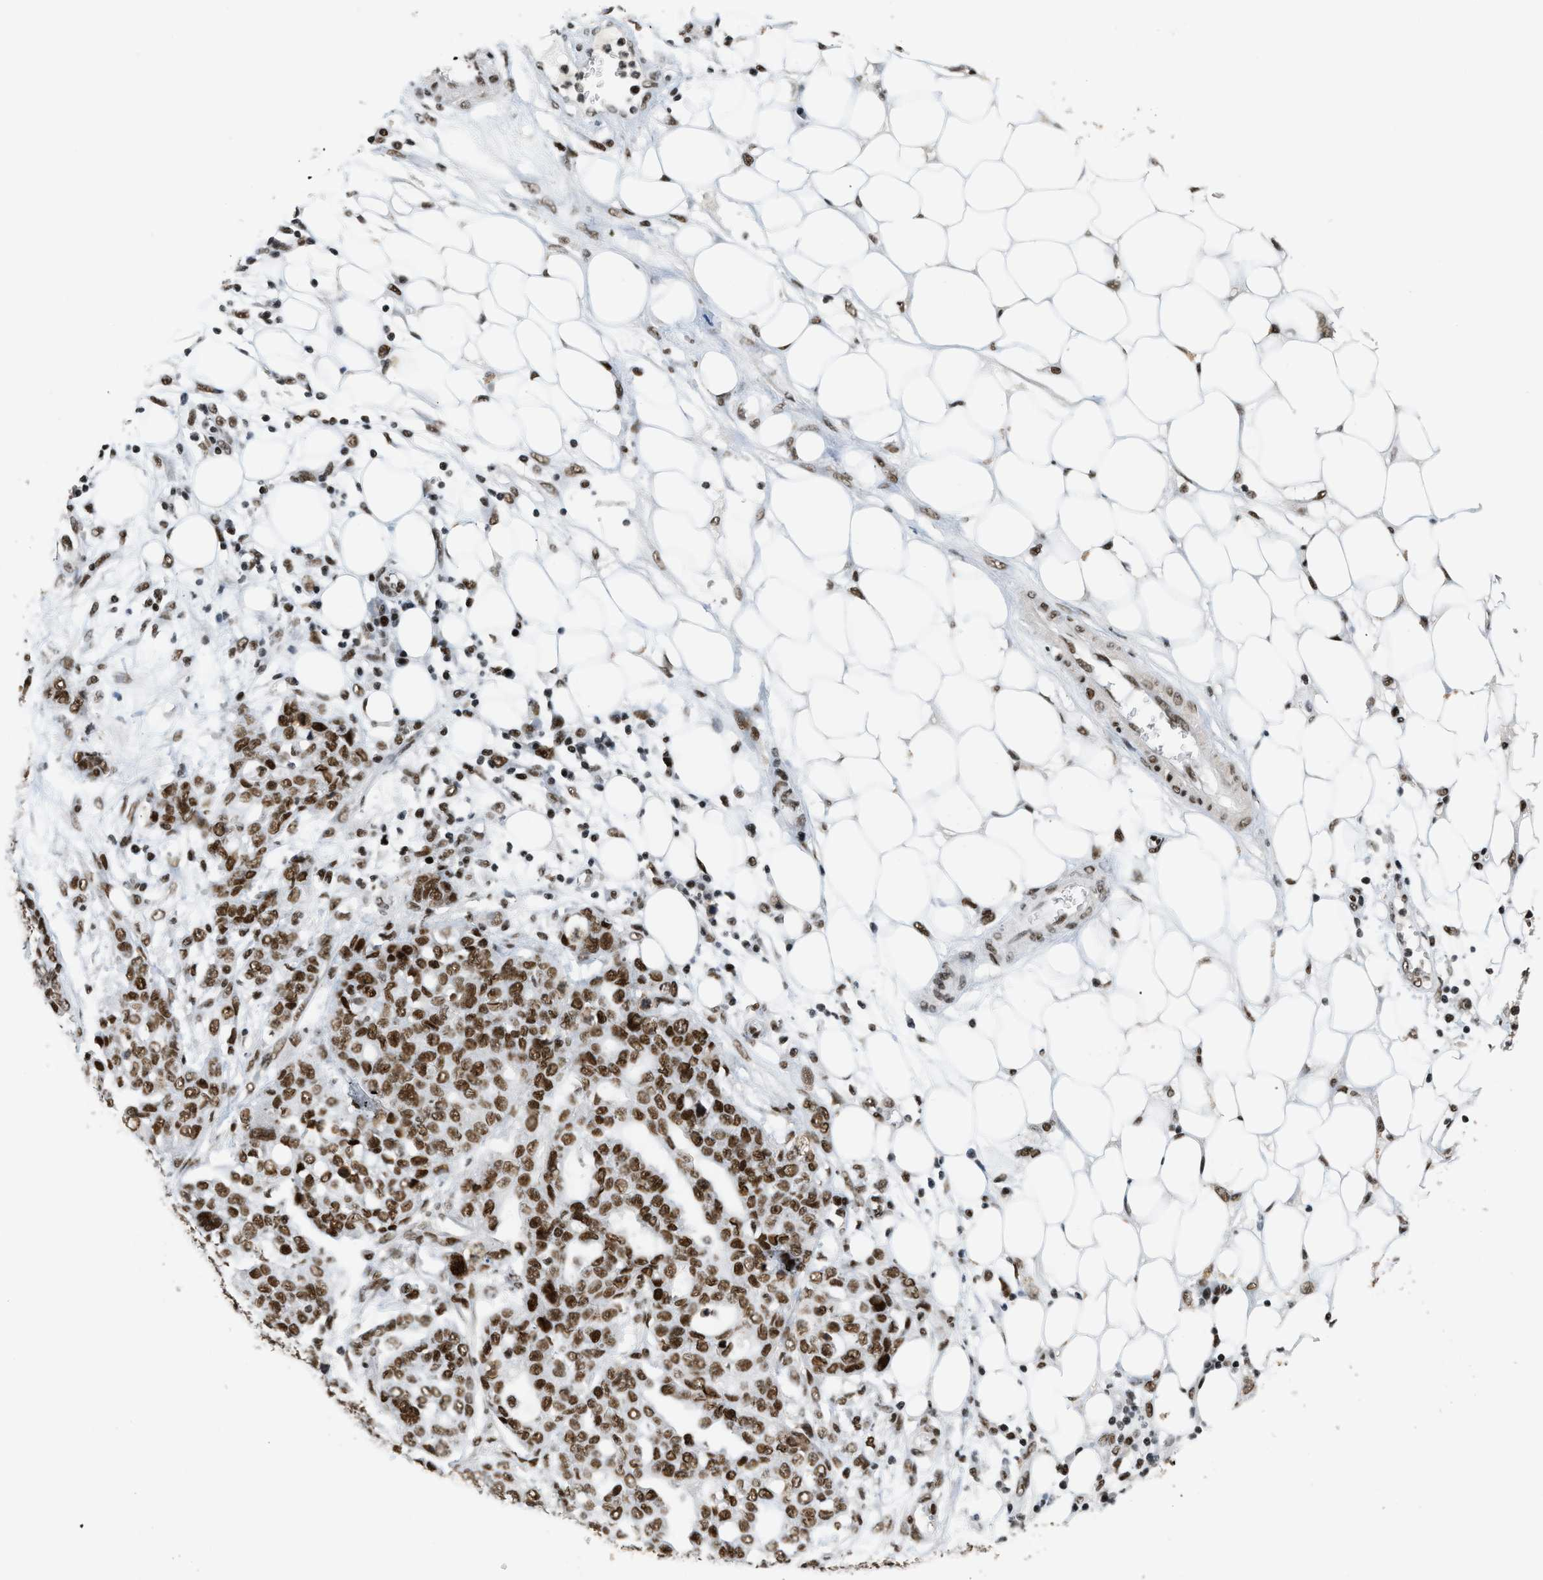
{"staining": {"intensity": "moderate", "quantity": ">75%", "location": "nuclear"}, "tissue": "ovarian cancer", "cell_type": "Tumor cells", "image_type": "cancer", "snomed": [{"axis": "morphology", "description": "Cystadenocarcinoma, serous, NOS"}, {"axis": "topography", "description": "Soft tissue"}, {"axis": "topography", "description": "Ovary"}], "caption": "IHC (DAB) staining of serous cystadenocarcinoma (ovarian) demonstrates moderate nuclear protein staining in about >75% of tumor cells.", "gene": "SMARCB1", "patient": {"sex": "female", "age": 57}}